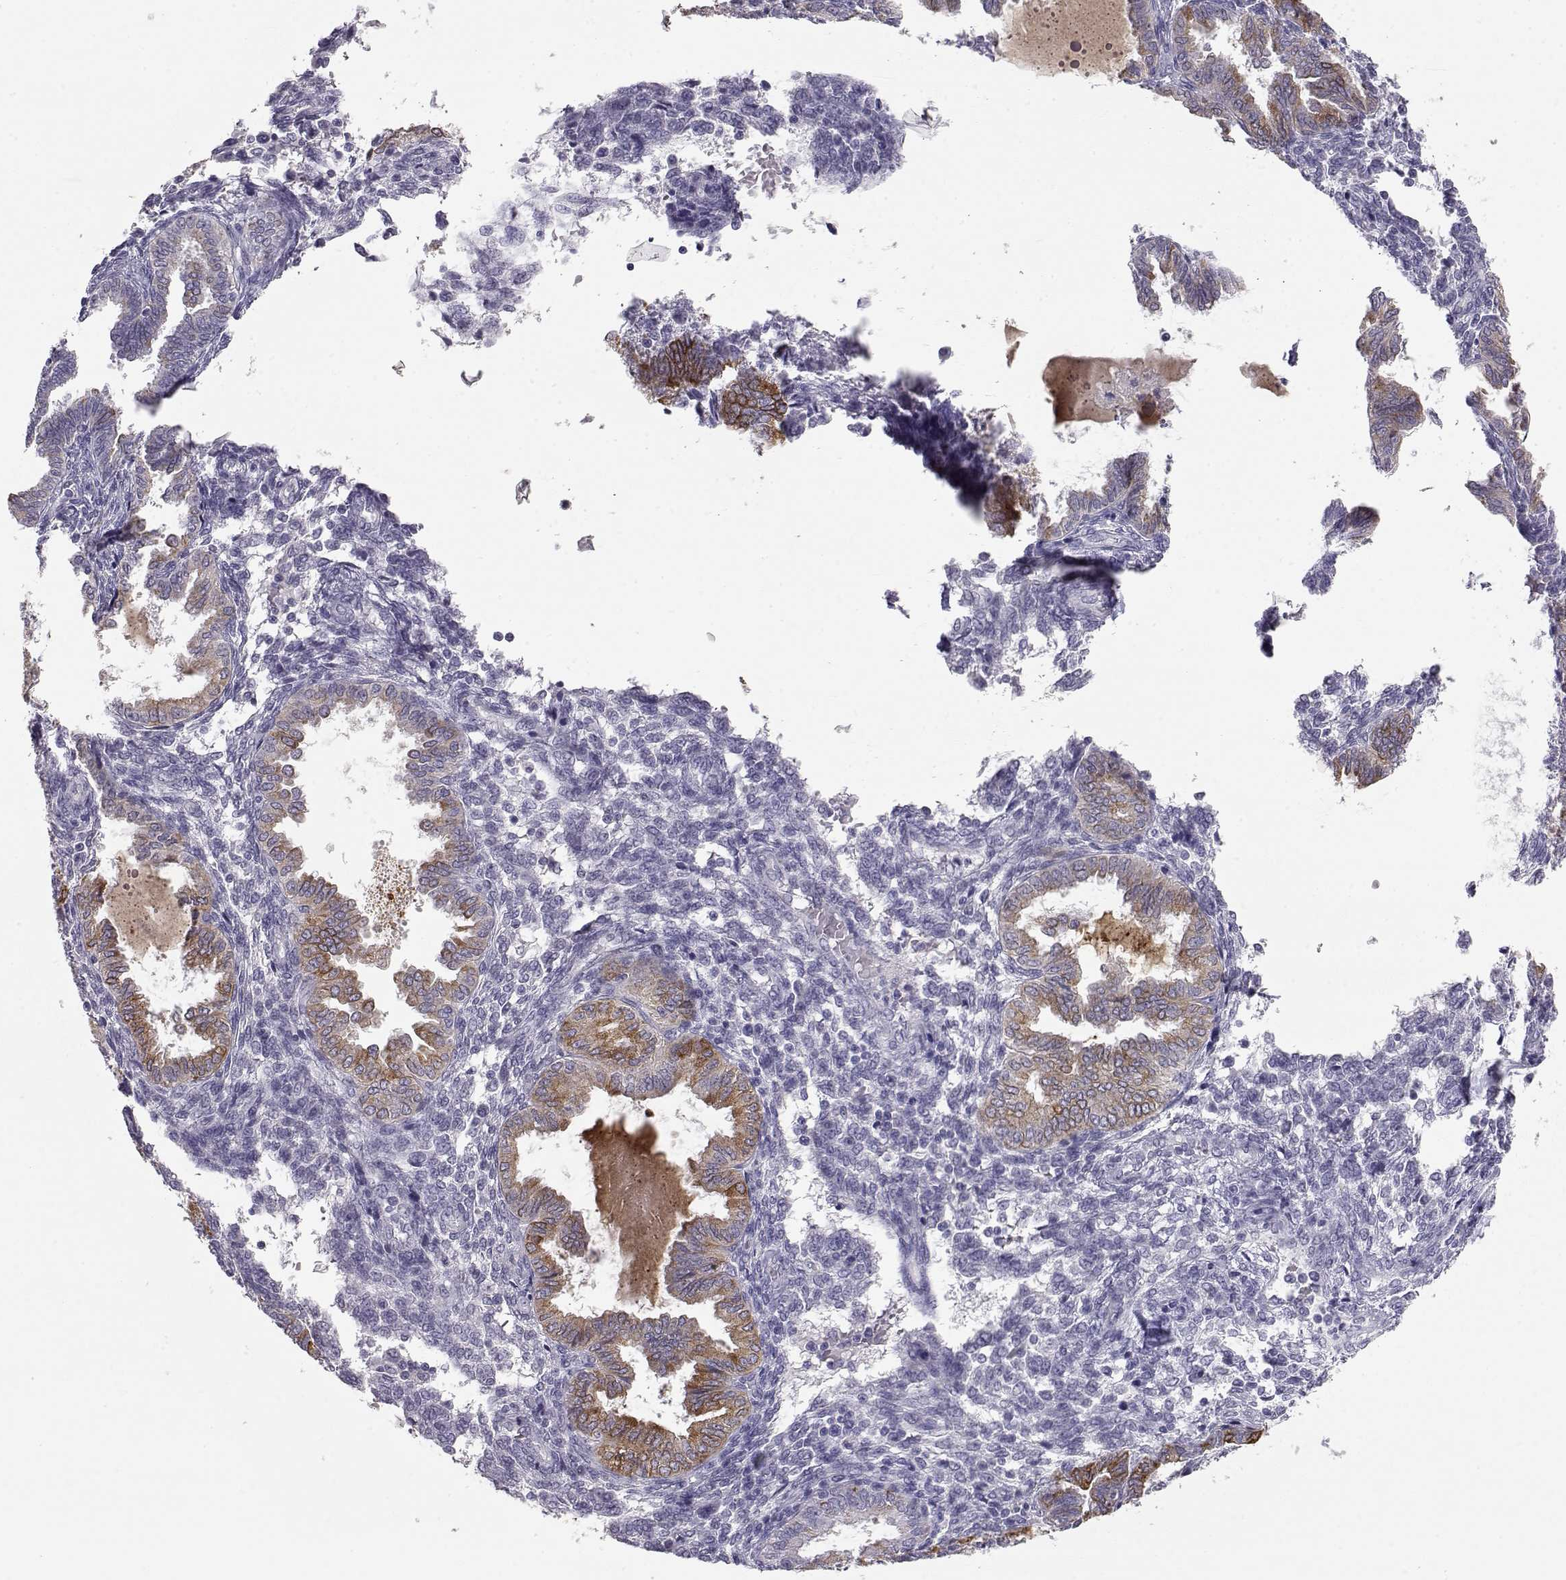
{"staining": {"intensity": "negative", "quantity": "none", "location": "none"}, "tissue": "endometrium", "cell_type": "Cells in endometrial stroma", "image_type": "normal", "snomed": [{"axis": "morphology", "description": "Normal tissue, NOS"}, {"axis": "topography", "description": "Endometrium"}], "caption": "This is an immunohistochemistry micrograph of normal human endometrium. There is no positivity in cells in endometrial stroma.", "gene": "LAMB3", "patient": {"sex": "female", "age": 42}}